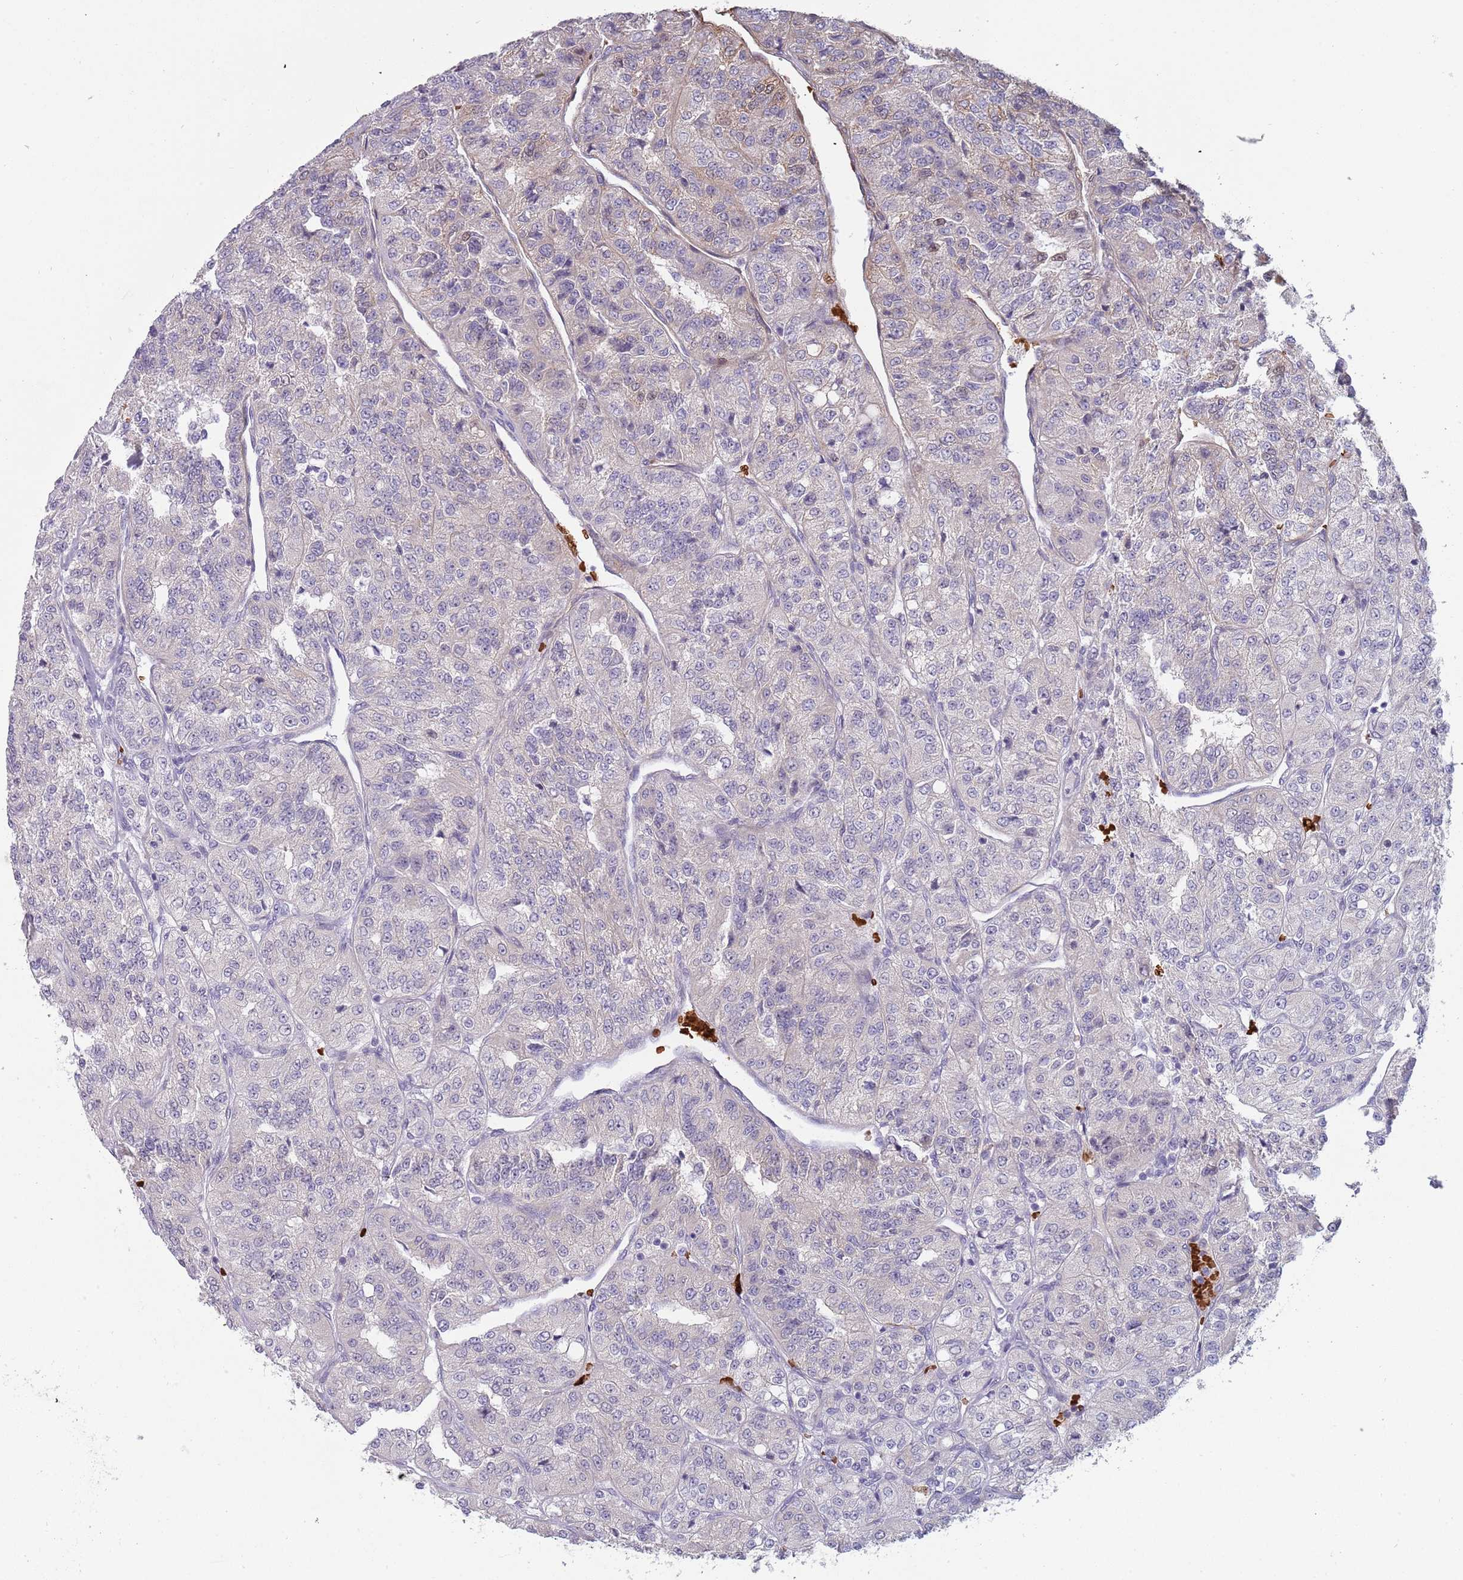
{"staining": {"intensity": "negative", "quantity": "none", "location": "none"}, "tissue": "renal cancer", "cell_type": "Tumor cells", "image_type": "cancer", "snomed": [{"axis": "morphology", "description": "Adenocarcinoma, NOS"}, {"axis": "topography", "description": "Kidney"}], "caption": "Tumor cells are negative for brown protein staining in renal cancer.", "gene": "LYPD6B", "patient": {"sex": "female", "age": 63}}